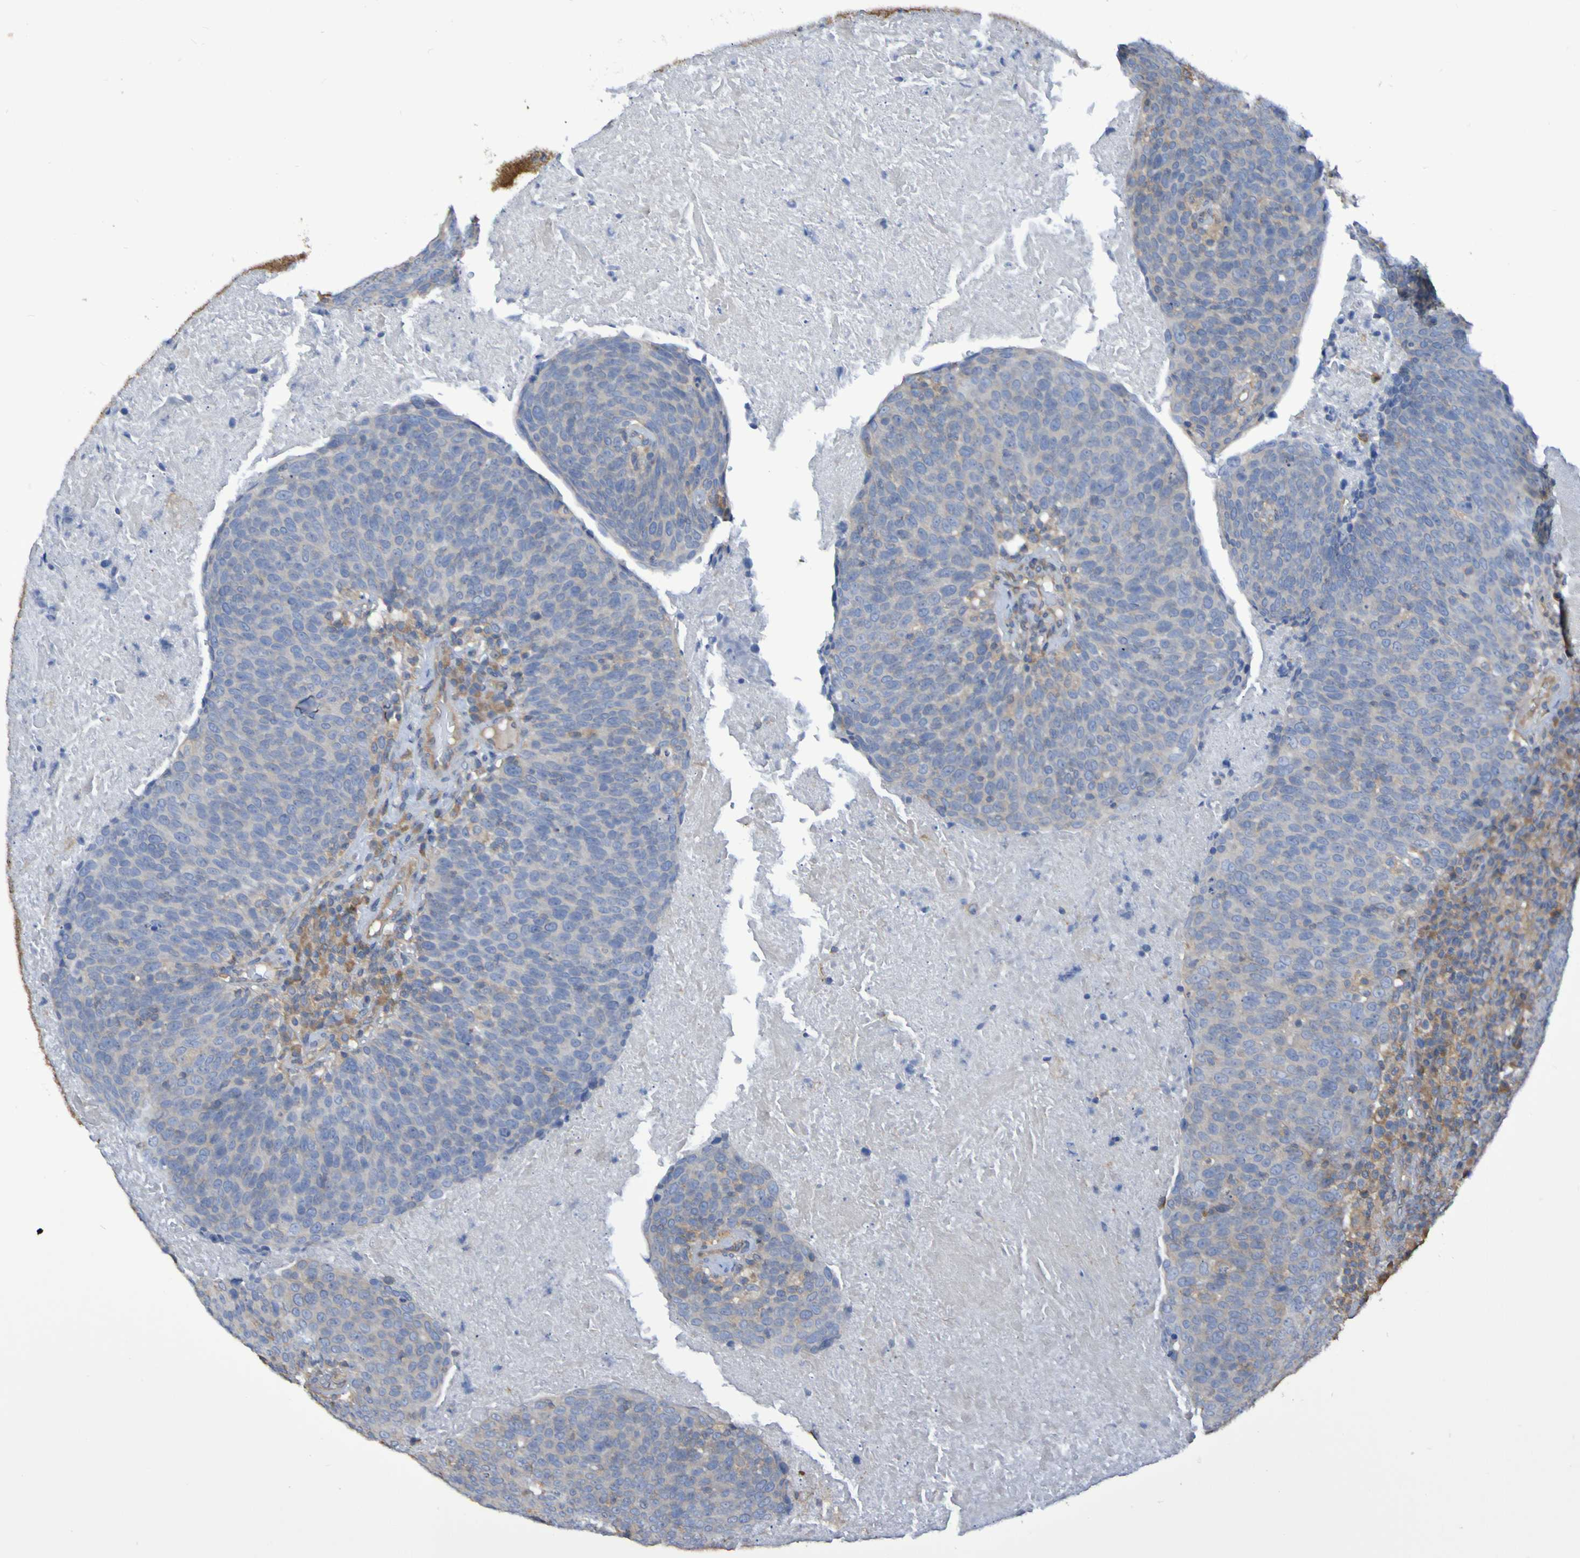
{"staining": {"intensity": "weak", "quantity": "<25%", "location": "cytoplasmic/membranous"}, "tissue": "head and neck cancer", "cell_type": "Tumor cells", "image_type": "cancer", "snomed": [{"axis": "morphology", "description": "Squamous cell carcinoma, NOS"}, {"axis": "morphology", "description": "Squamous cell carcinoma, metastatic, NOS"}, {"axis": "topography", "description": "Lymph node"}, {"axis": "topography", "description": "Head-Neck"}], "caption": "This is an IHC histopathology image of human head and neck squamous cell carcinoma. There is no staining in tumor cells.", "gene": "SYNJ1", "patient": {"sex": "male", "age": 62}}